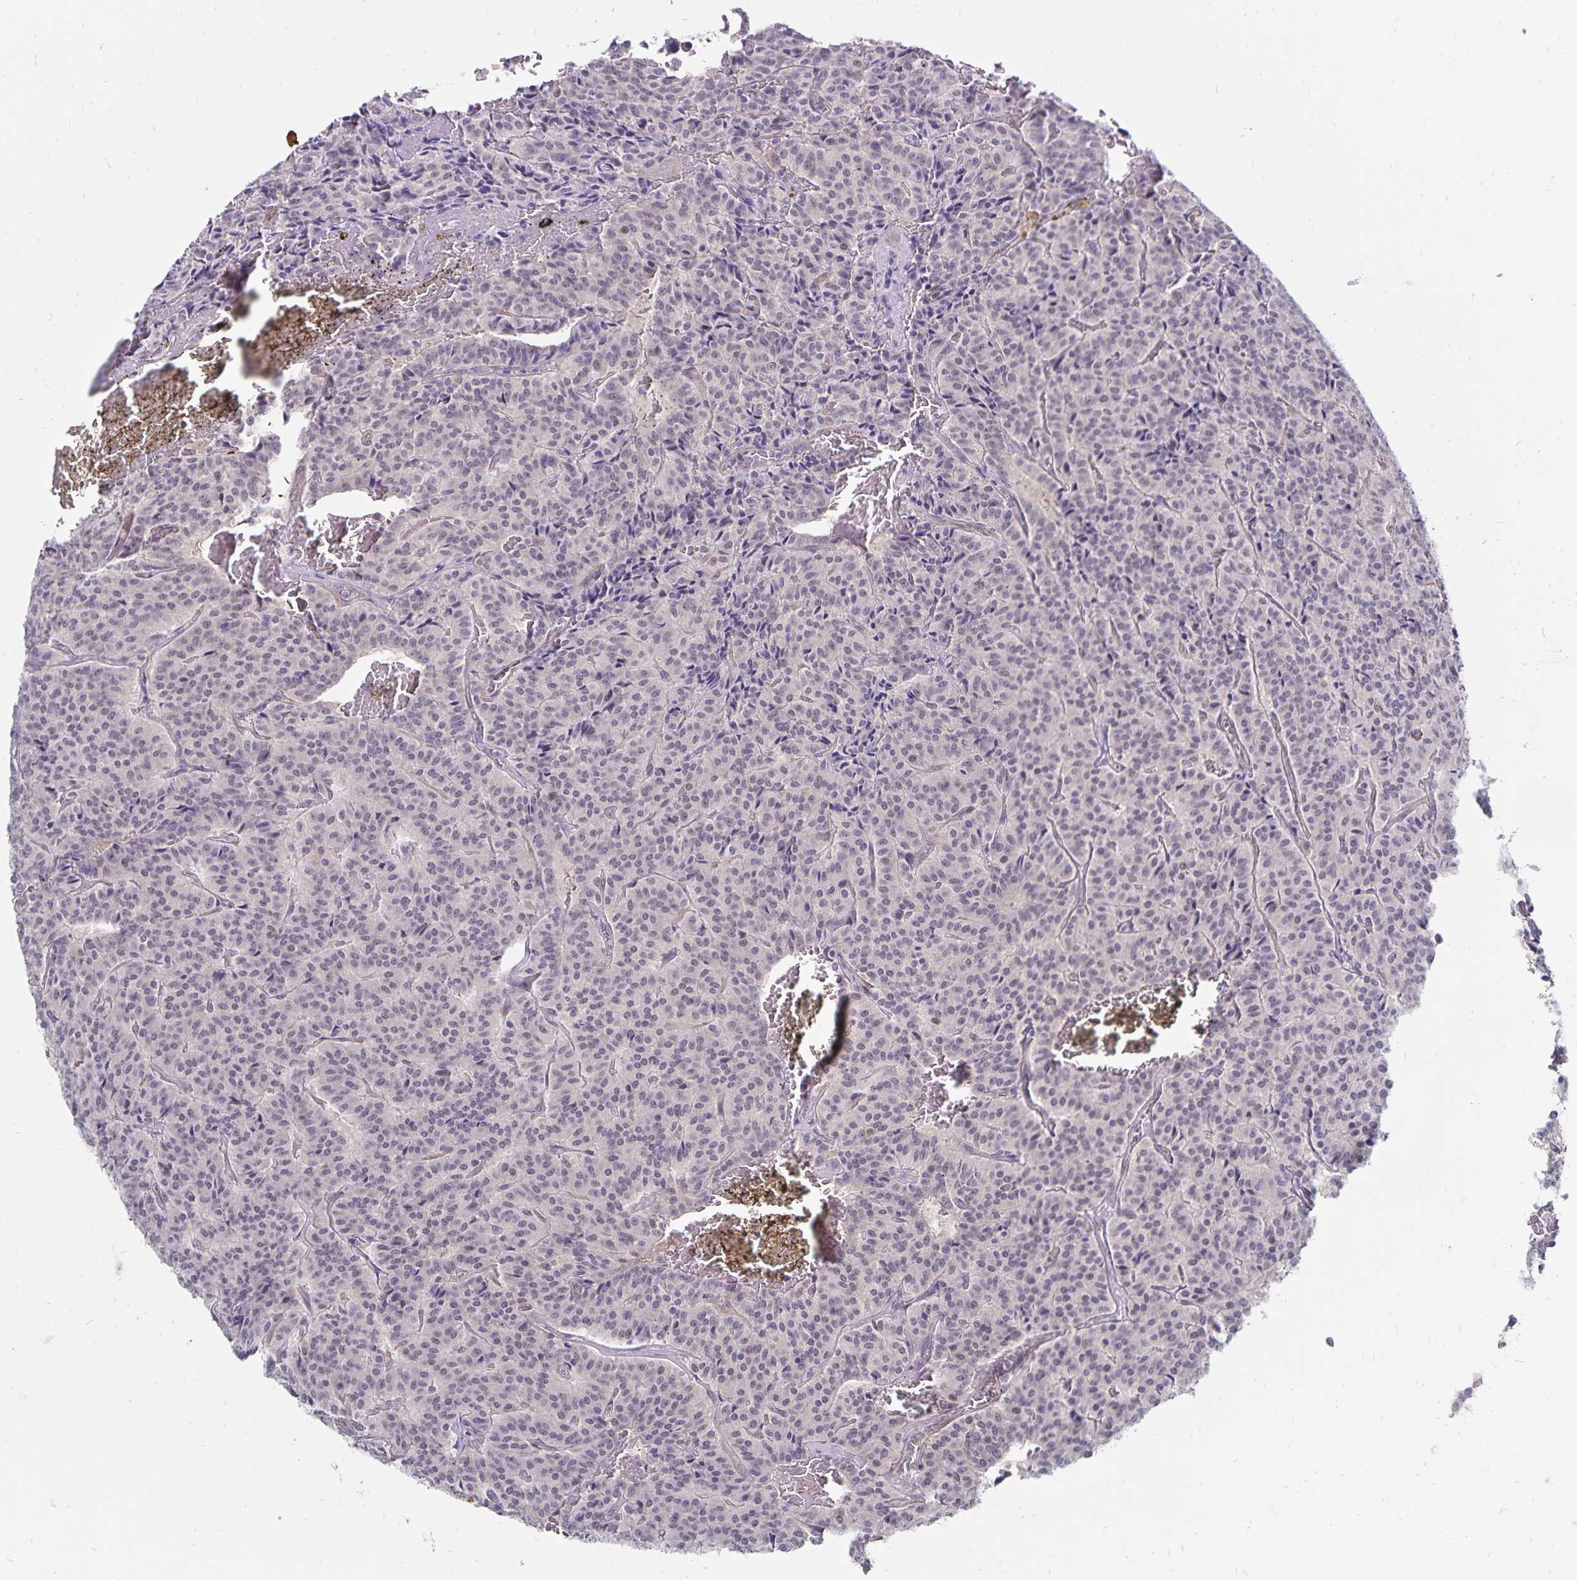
{"staining": {"intensity": "negative", "quantity": "none", "location": "none"}, "tissue": "carcinoid", "cell_type": "Tumor cells", "image_type": "cancer", "snomed": [{"axis": "morphology", "description": "Carcinoid, malignant, NOS"}, {"axis": "topography", "description": "Lung"}], "caption": "The image reveals no significant staining in tumor cells of carcinoid (malignant).", "gene": "CDKN2B", "patient": {"sex": "male", "age": 70}}